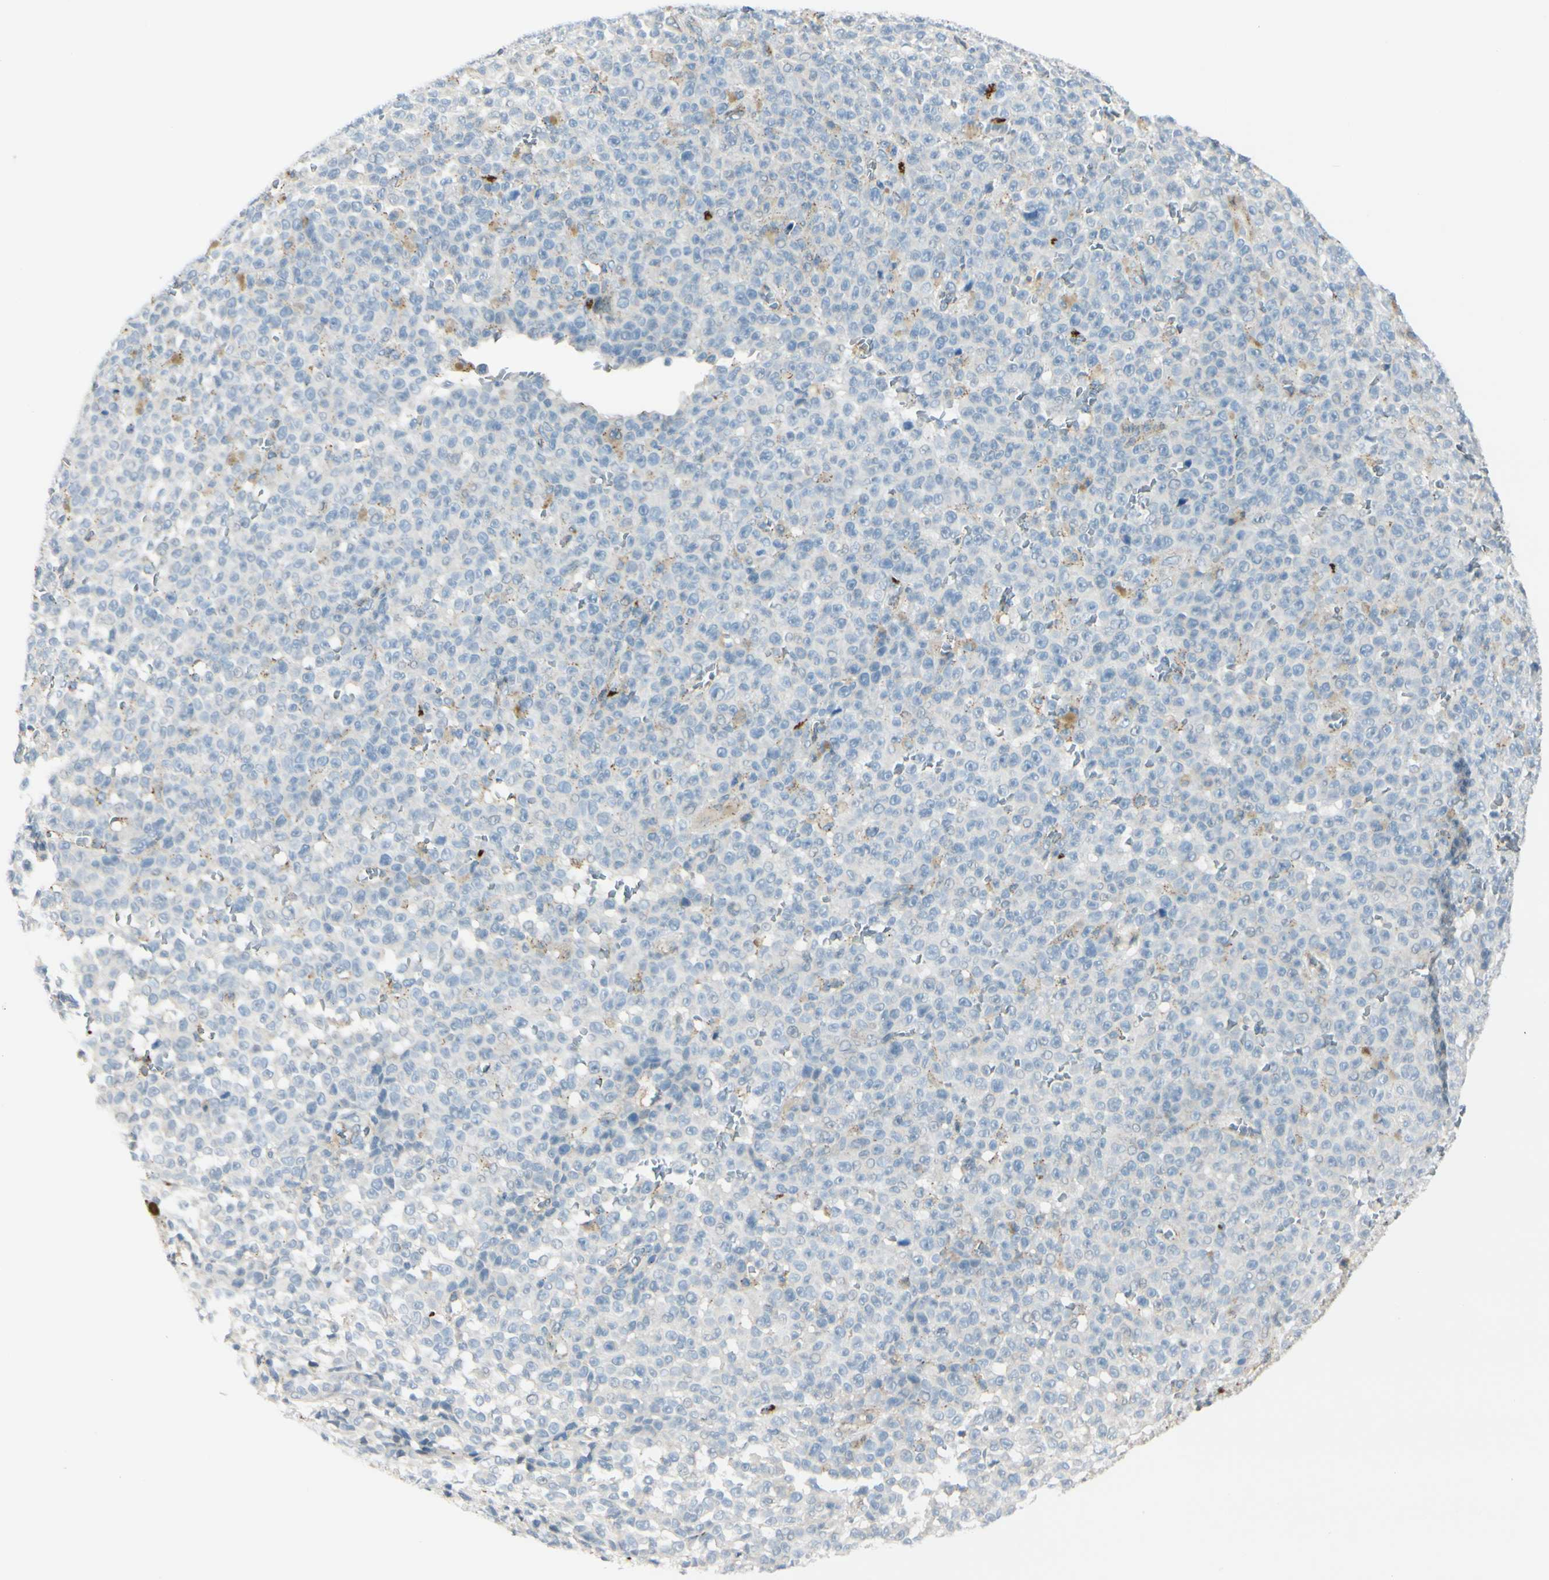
{"staining": {"intensity": "negative", "quantity": "none", "location": "none"}, "tissue": "melanoma", "cell_type": "Tumor cells", "image_type": "cancer", "snomed": [{"axis": "morphology", "description": "Malignant melanoma, NOS"}, {"axis": "topography", "description": "Skin"}], "caption": "The image reveals no significant positivity in tumor cells of melanoma.", "gene": "GALNT5", "patient": {"sex": "female", "age": 82}}